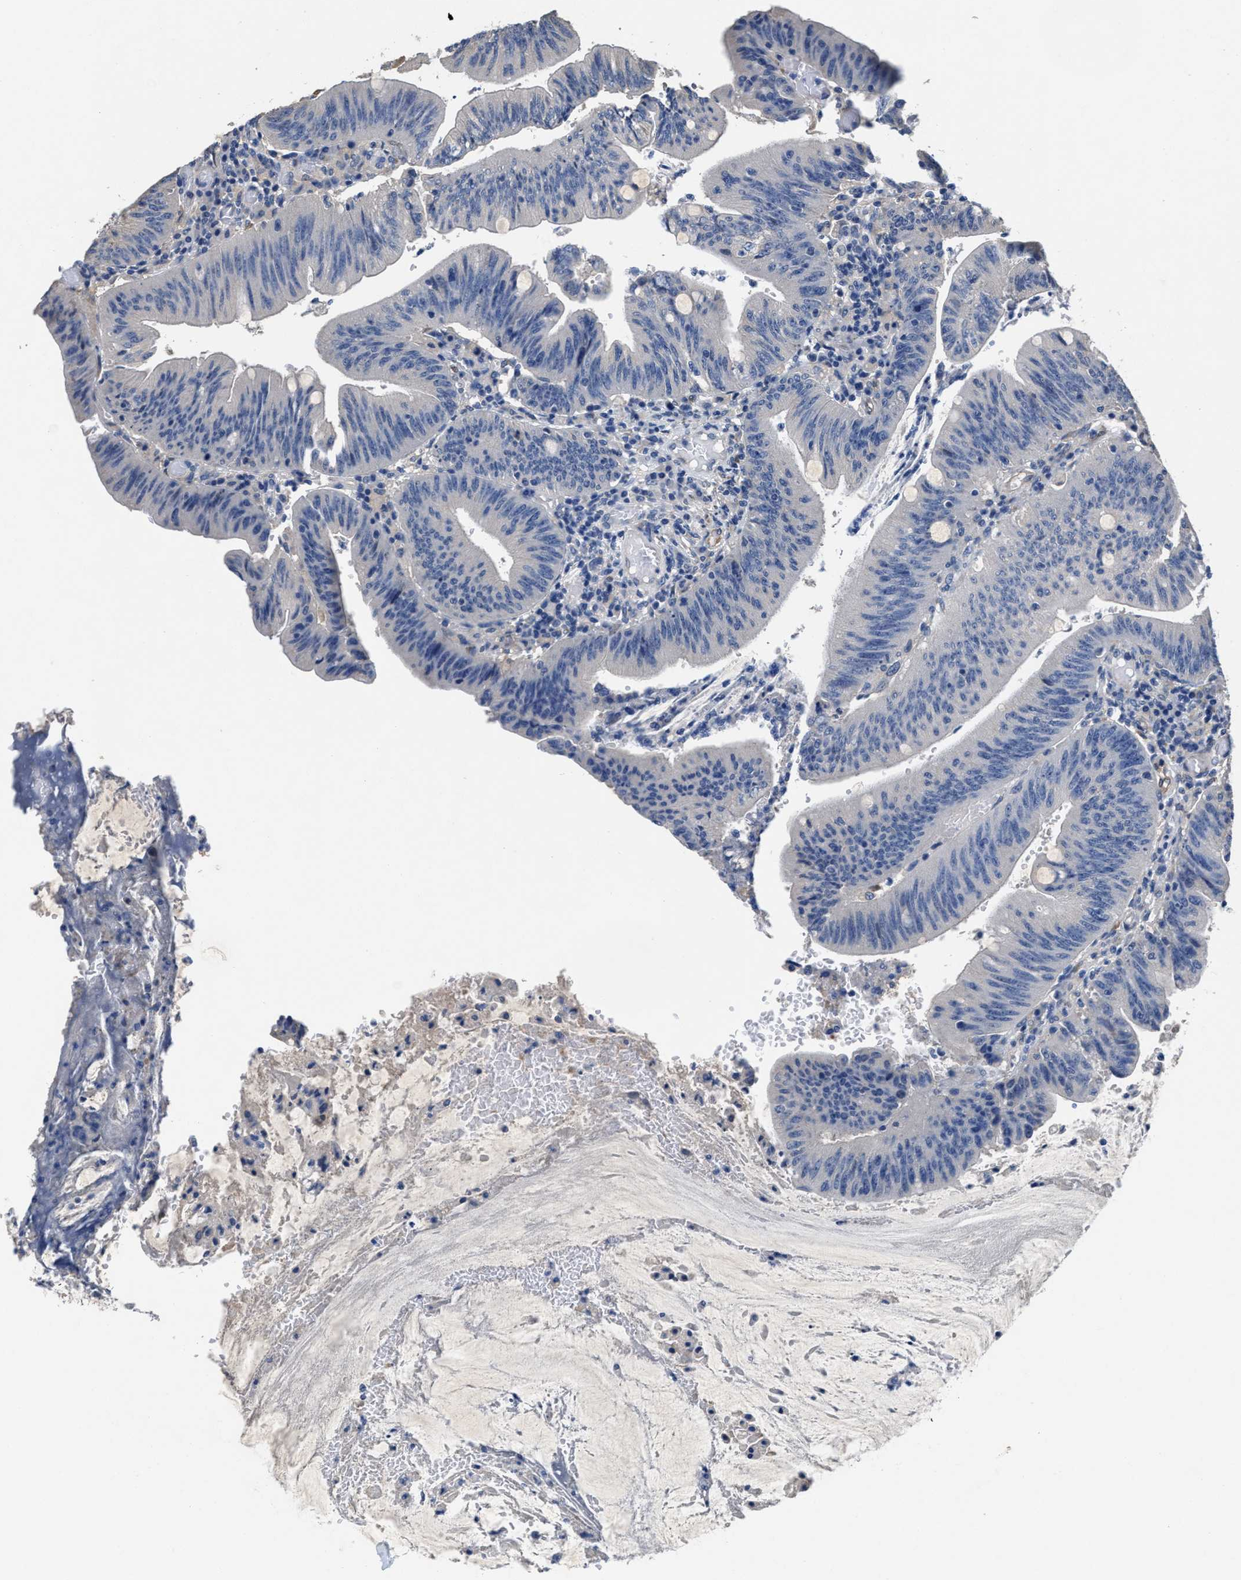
{"staining": {"intensity": "negative", "quantity": "none", "location": "none"}, "tissue": "colorectal cancer", "cell_type": "Tumor cells", "image_type": "cancer", "snomed": [{"axis": "morphology", "description": "Normal tissue, NOS"}, {"axis": "morphology", "description": "Adenocarcinoma, NOS"}, {"axis": "topography", "description": "Rectum"}], "caption": "This is an IHC image of colorectal cancer (adenocarcinoma). There is no positivity in tumor cells.", "gene": "PEG10", "patient": {"sex": "female", "age": 66}}